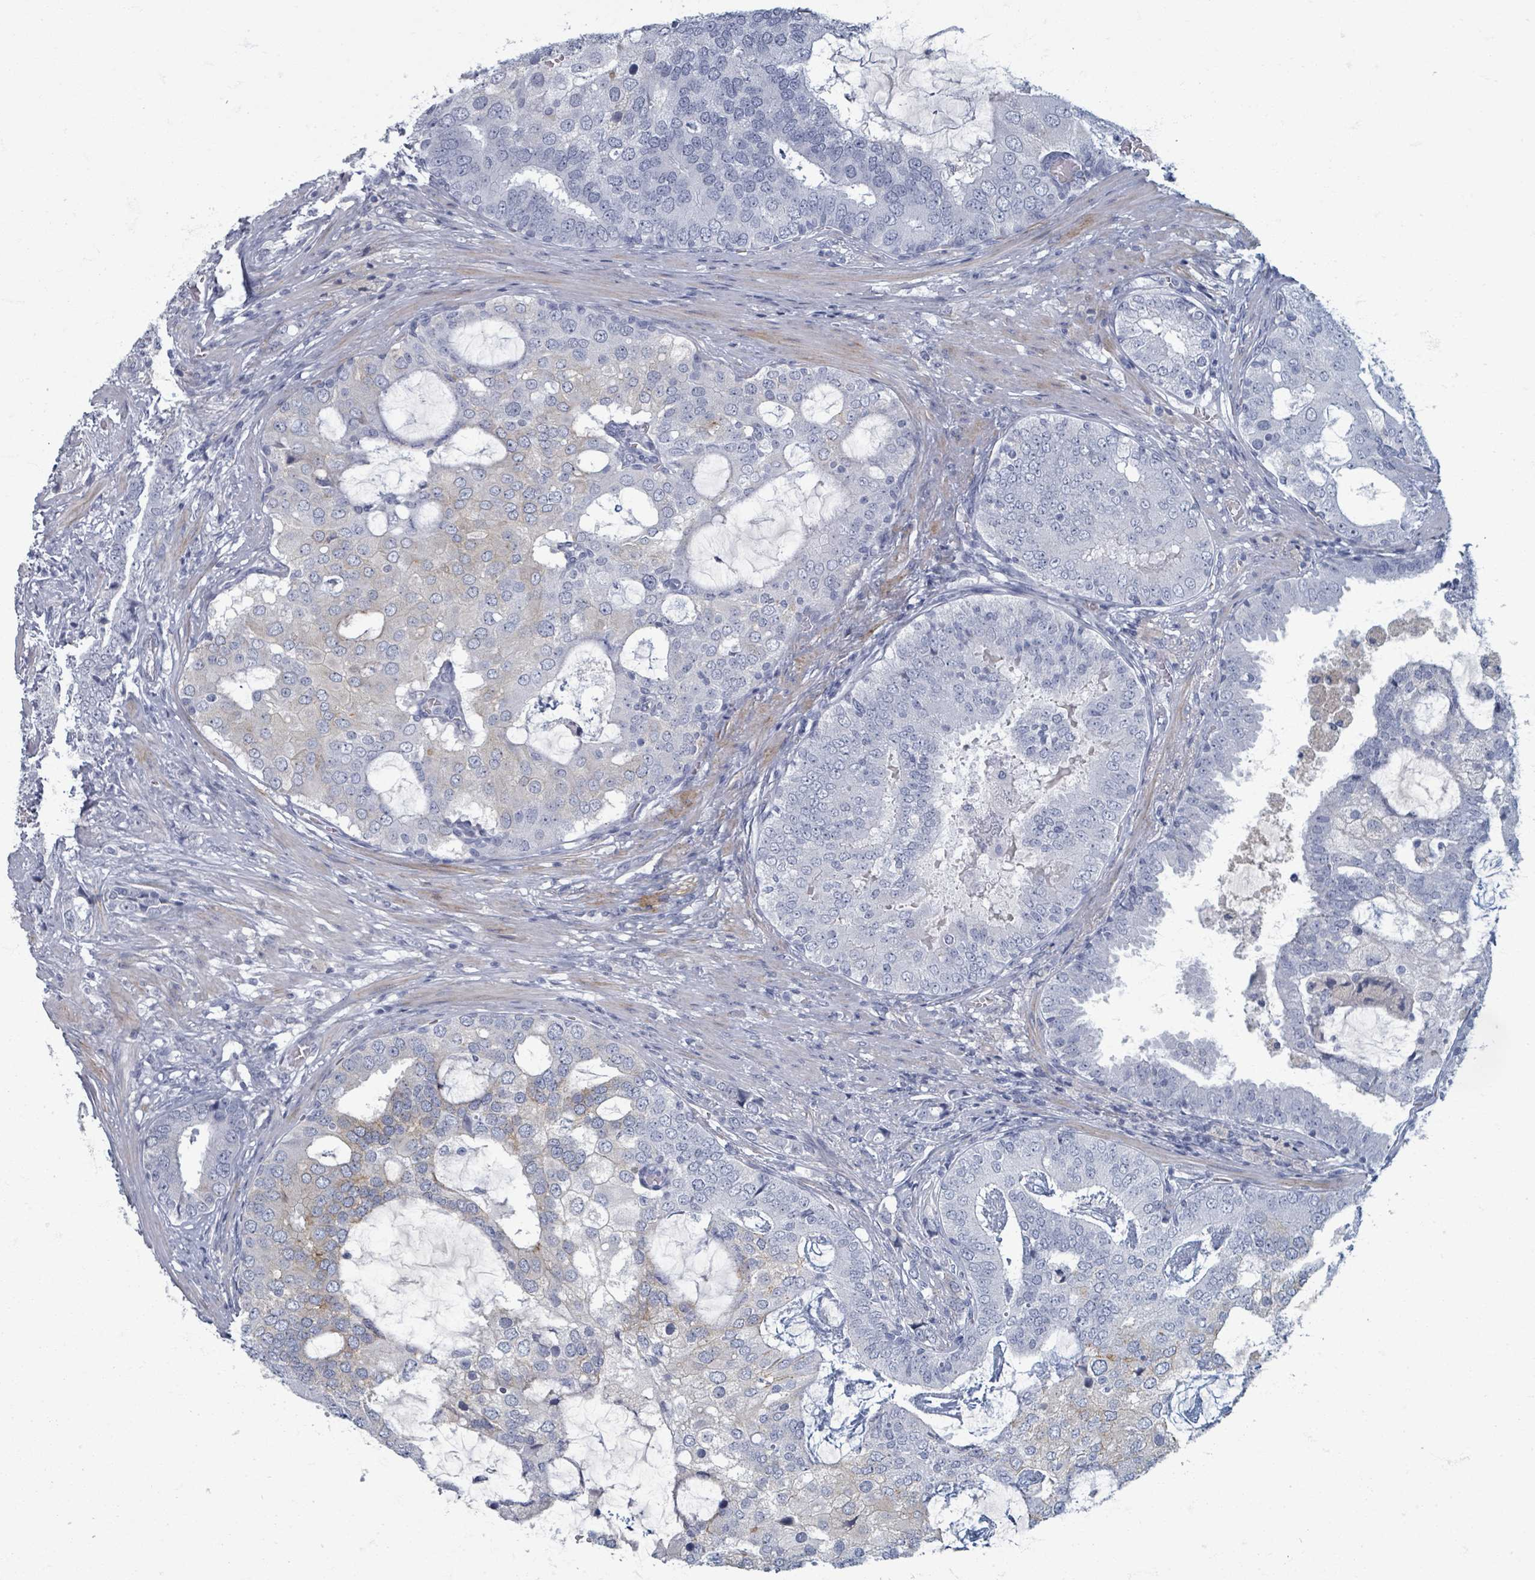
{"staining": {"intensity": "negative", "quantity": "none", "location": "none"}, "tissue": "prostate cancer", "cell_type": "Tumor cells", "image_type": "cancer", "snomed": [{"axis": "morphology", "description": "Adenocarcinoma, High grade"}, {"axis": "topography", "description": "Prostate"}], "caption": "Prostate cancer (high-grade adenocarcinoma) was stained to show a protein in brown. There is no significant staining in tumor cells.", "gene": "TAS2R1", "patient": {"sex": "male", "age": 55}}